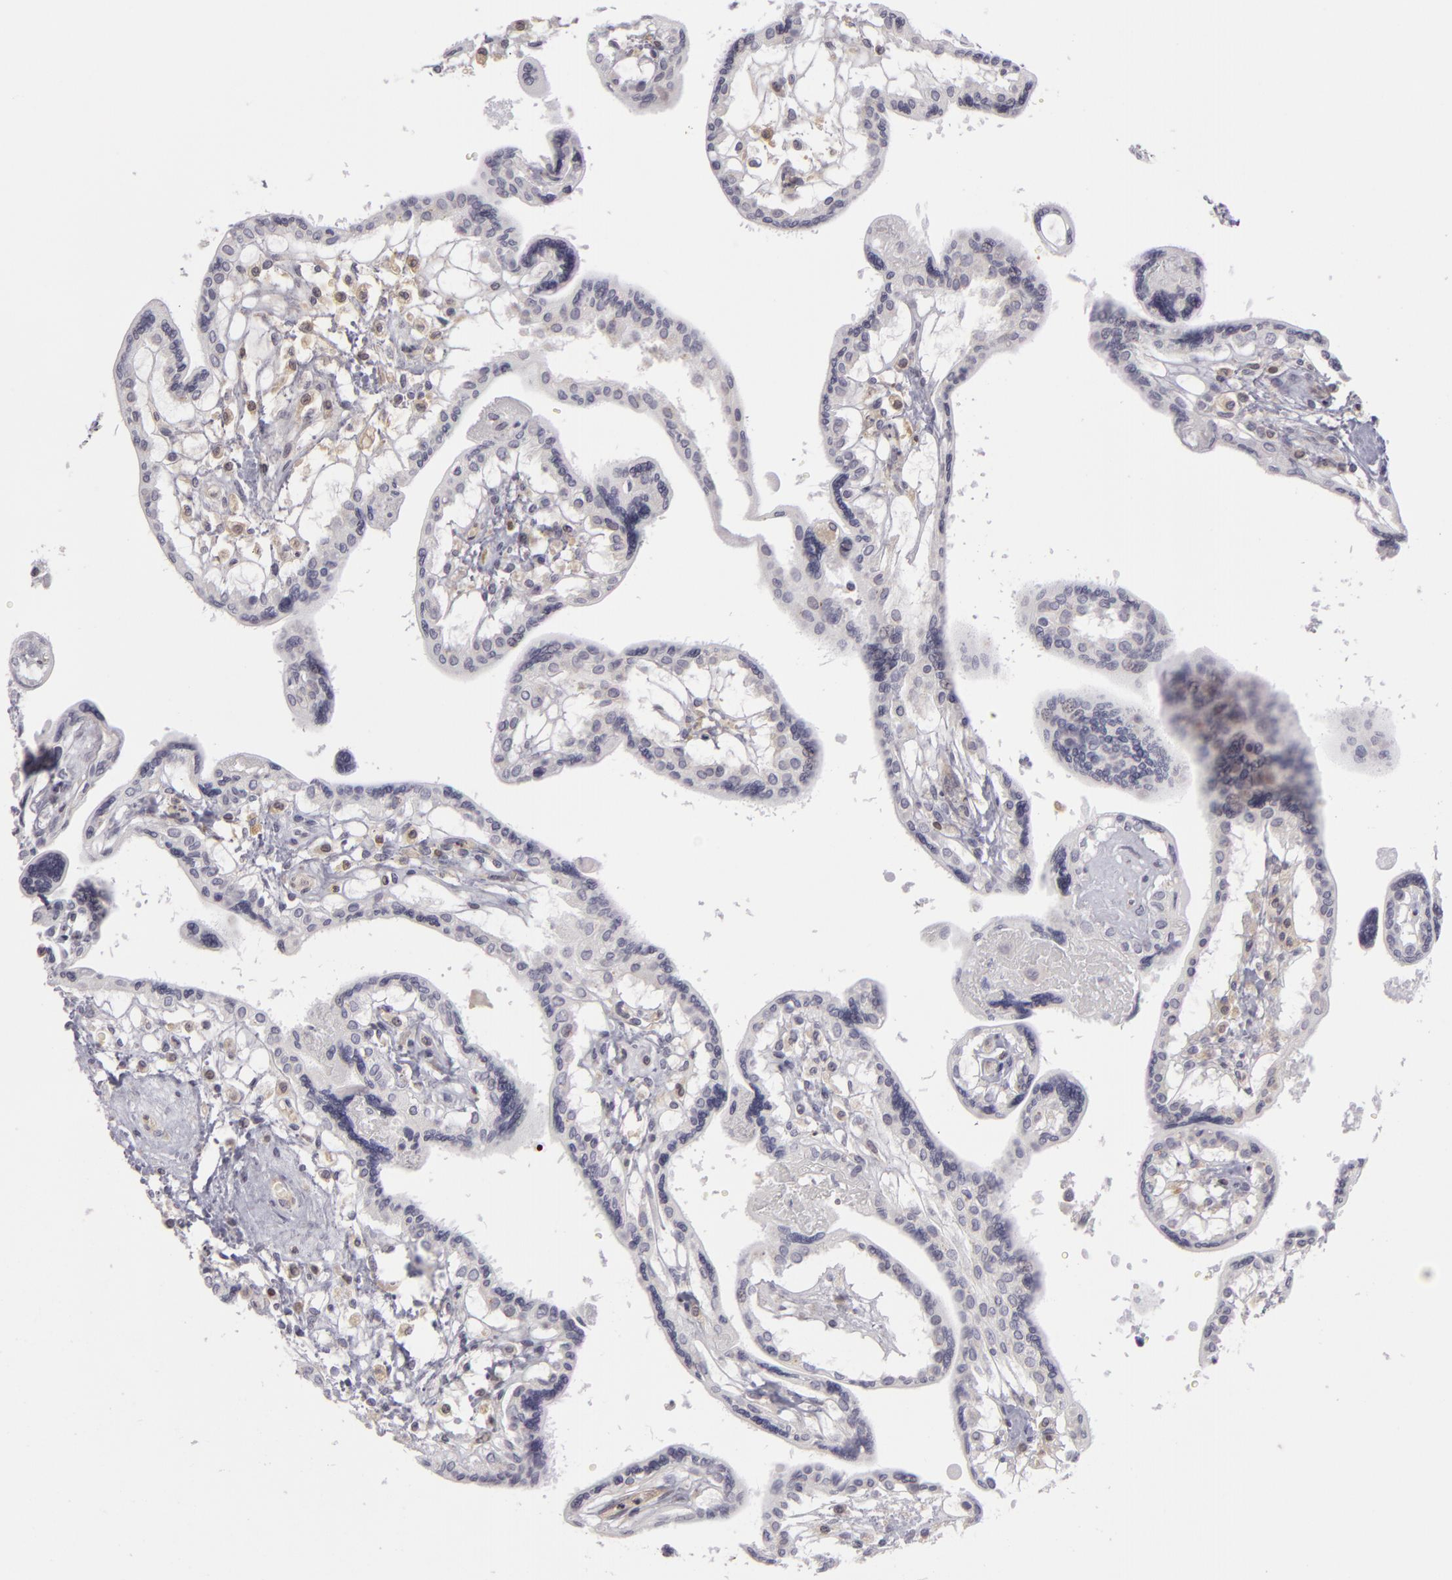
{"staining": {"intensity": "negative", "quantity": "none", "location": "none"}, "tissue": "placenta", "cell_type": "Decidual cells", "image_type": "normal", "snomed": [{"axis": "morphology", "description": "Normal tissue, NOS"}, {"axis": "topography", "description": "Placenta"}], "caption": "The immunohistochemistry photomicrograph has no significant positivity in decidual cells of placenta. The staining is performed using DAB (3,3'-diaminobenzidine) brown chromogen with nuclei counter-stained in using hematoxylin.", "gene": "ZNF229", "patient": {"sex": "female", "age": 31}}